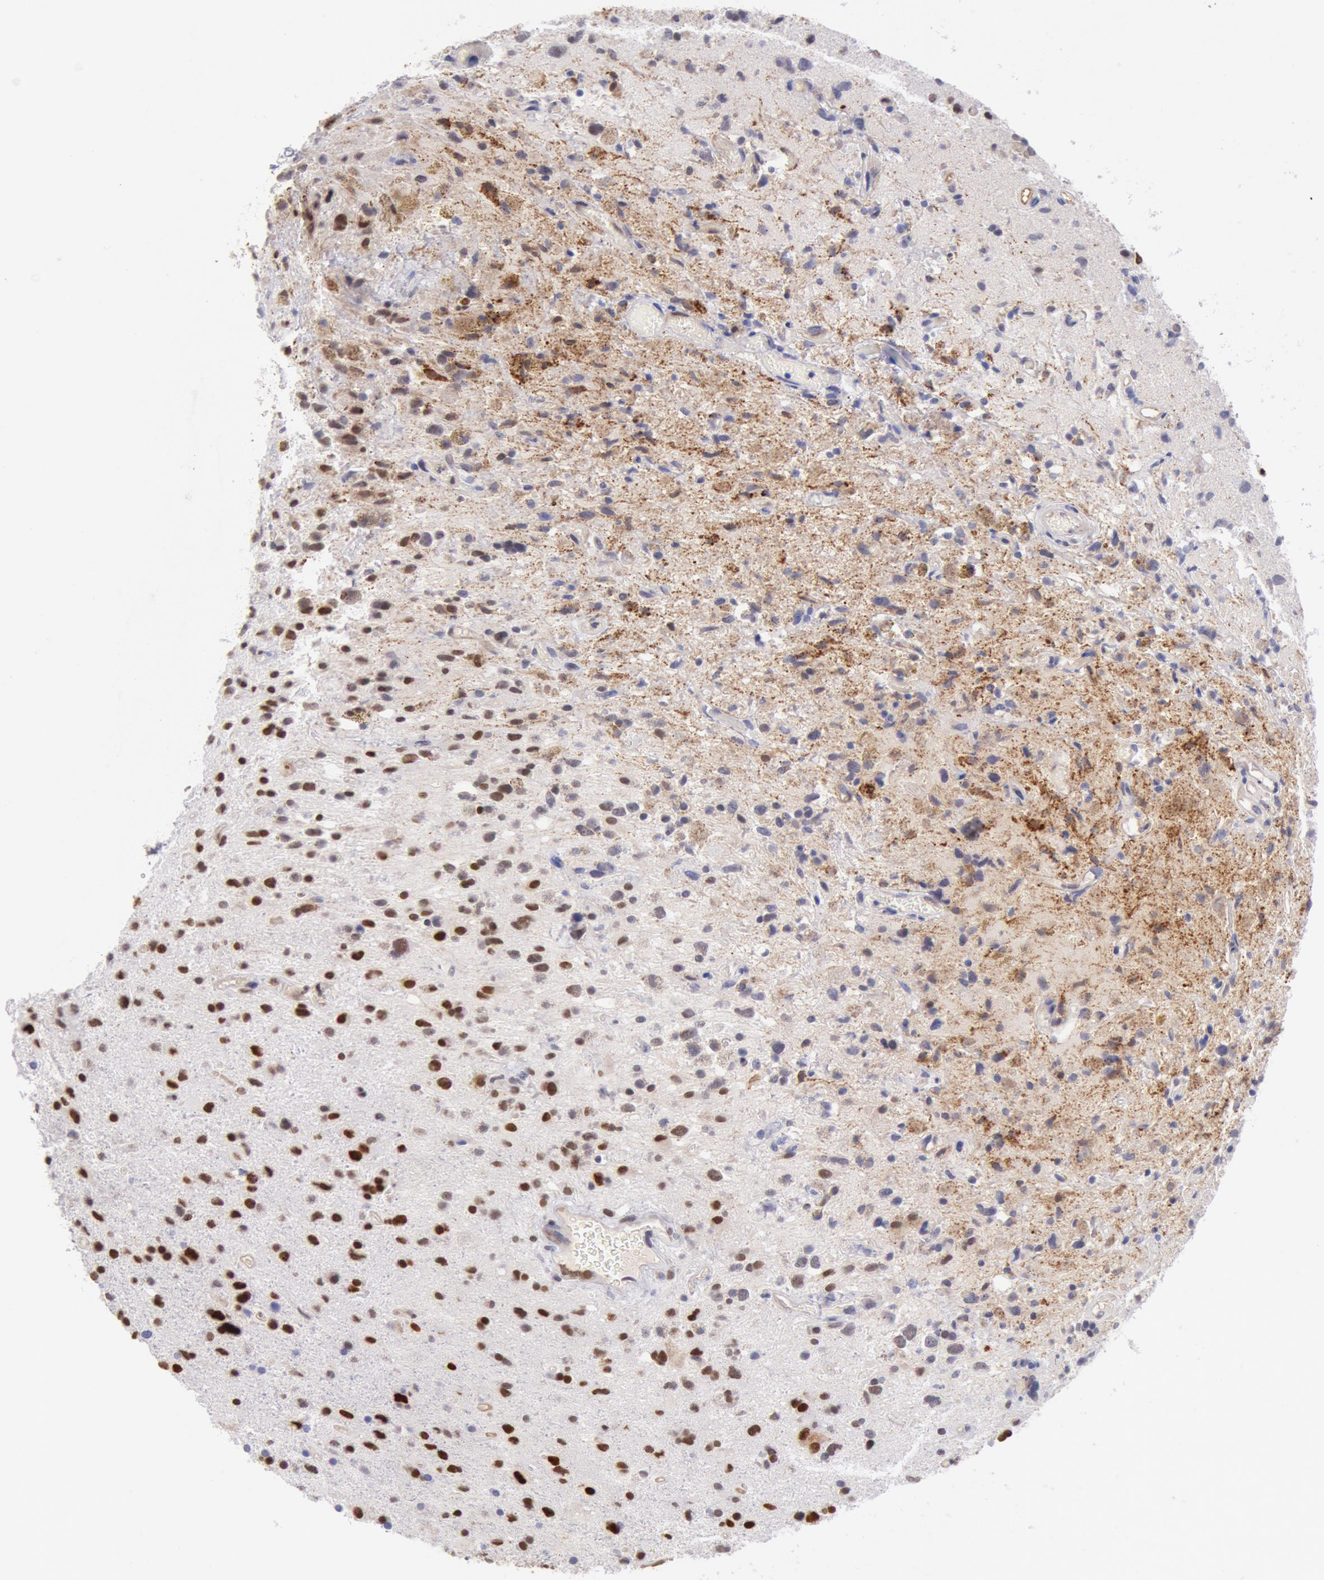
{"staining": {"intensity": "moderate", "quantity": "25%-75%", "location": "nuclear"}, "tissue": "glioma", "cell_type": "Tumor cells", "image_type": "cancer", "snomed": [{"axis": "morphology", "description": "Glioma, malignant, High grade"}, {"axis": "topography", "description": "Brain"}], "caption": "An immunohistochemistry histopathology image of neoplastic tissue is shown. Protein staining in brown labels moderate nuclear positivity in glioma within tumor cells.", "gene": "CDKN2B", "patient": {"sex": "male", "age": 48}}